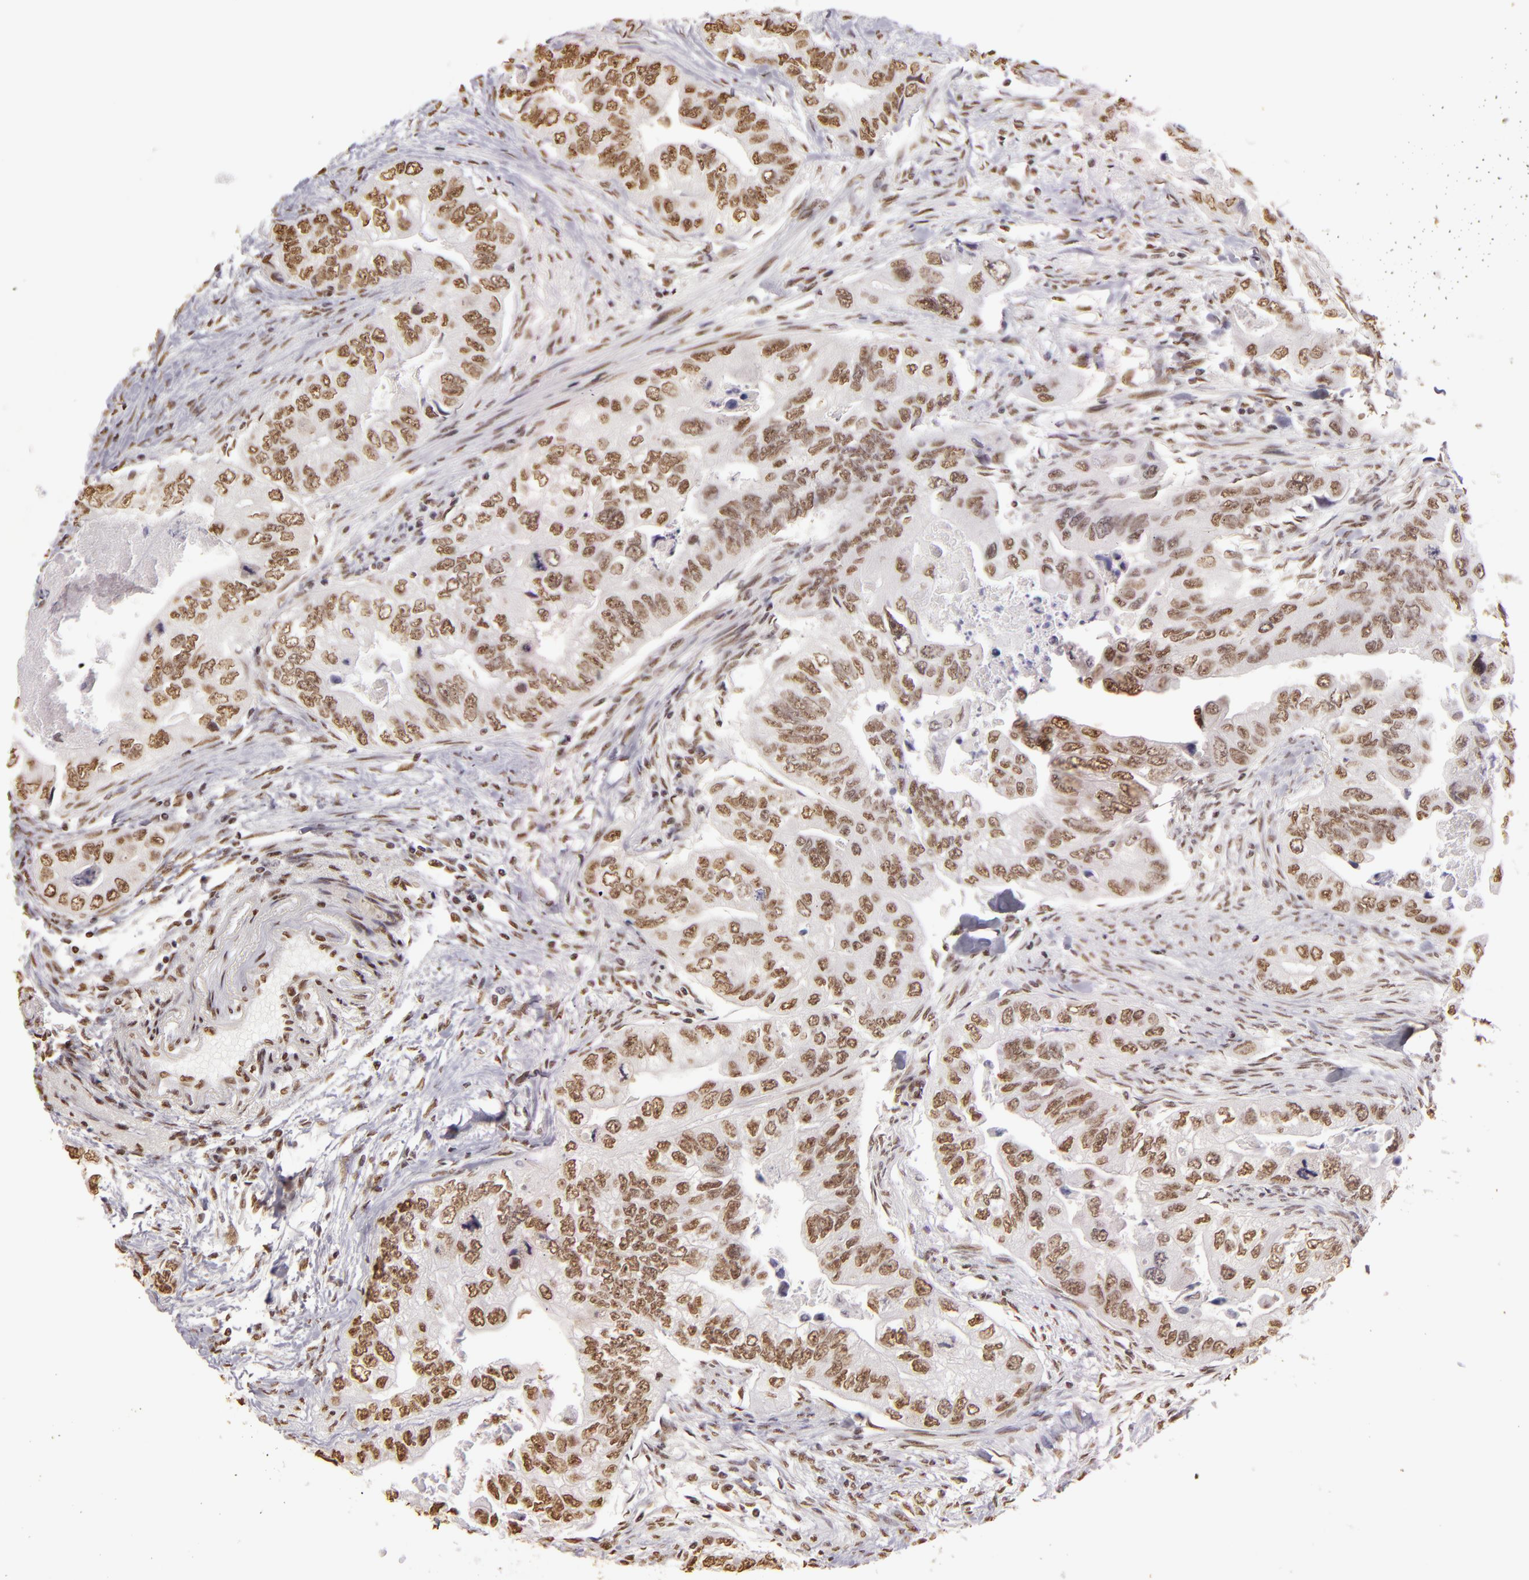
{"staining": {"intensity": "moderate", "quantity": ">75%", "location": "nuclear"}, "tissue": "colorectal cancer", "cell_type": "Tumor cells", "image_type": "cancer", "snomed": [{"axis": "morphology", "description": "Adenocarcinoma, NOS"}, {"axis": "topography", "description": "Colon"}], "caption": "An IHC micrograph of neoplastic tissue is shown. Protein staining in brown highlights moderate nuclear positivity in adenocarcinoma (colorectal) within tumor cells.", "gene": "PAPOLA", "patient": {"sex": "female", "age": 11}}